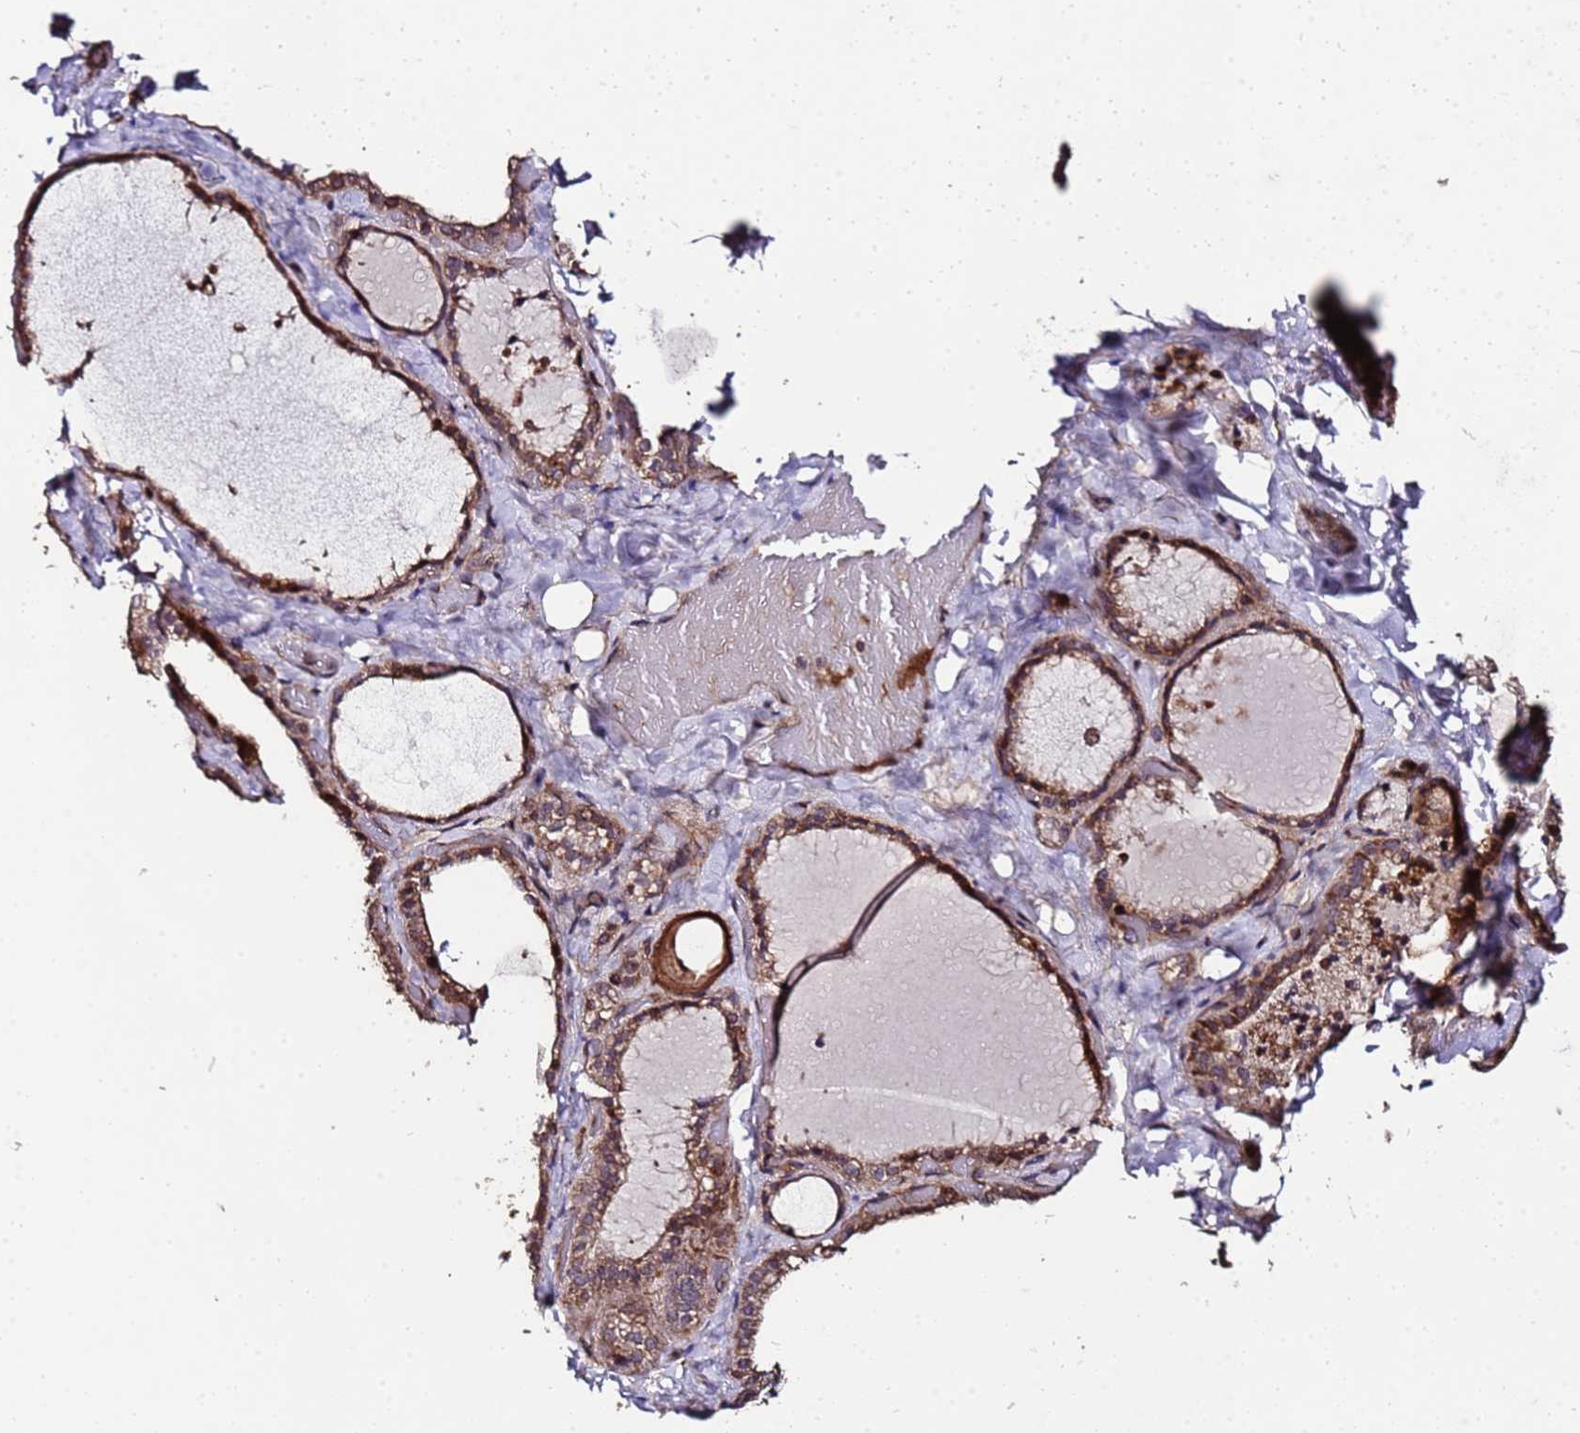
{"staining": {"intensity": "moderate", "quantity": ">75%", "location": "cytoplasmic/membranous"}, "tissue": "thyroid gland", "cell_type": "Glandular cells", "image_type": "normal", "snomed": [{"axis": "morphology", "description": "Normal tissue, NOS"}, {"axis": "topography", "description": "Thyroid gland"}], "caption": "Unremarkable thyroid gland reveals moderate cytoplasmic/membranous expression in approximately >75% of glandular cells The staining was performed using DAB (3,3'-diaminobenzidine) to visualize the protein expression in brown, while the nuclei were stained in blue with hematoxylin (Magnification: 20x)..", "gene": "PRODH", "patient": {"sex": "female", "age": 44}}